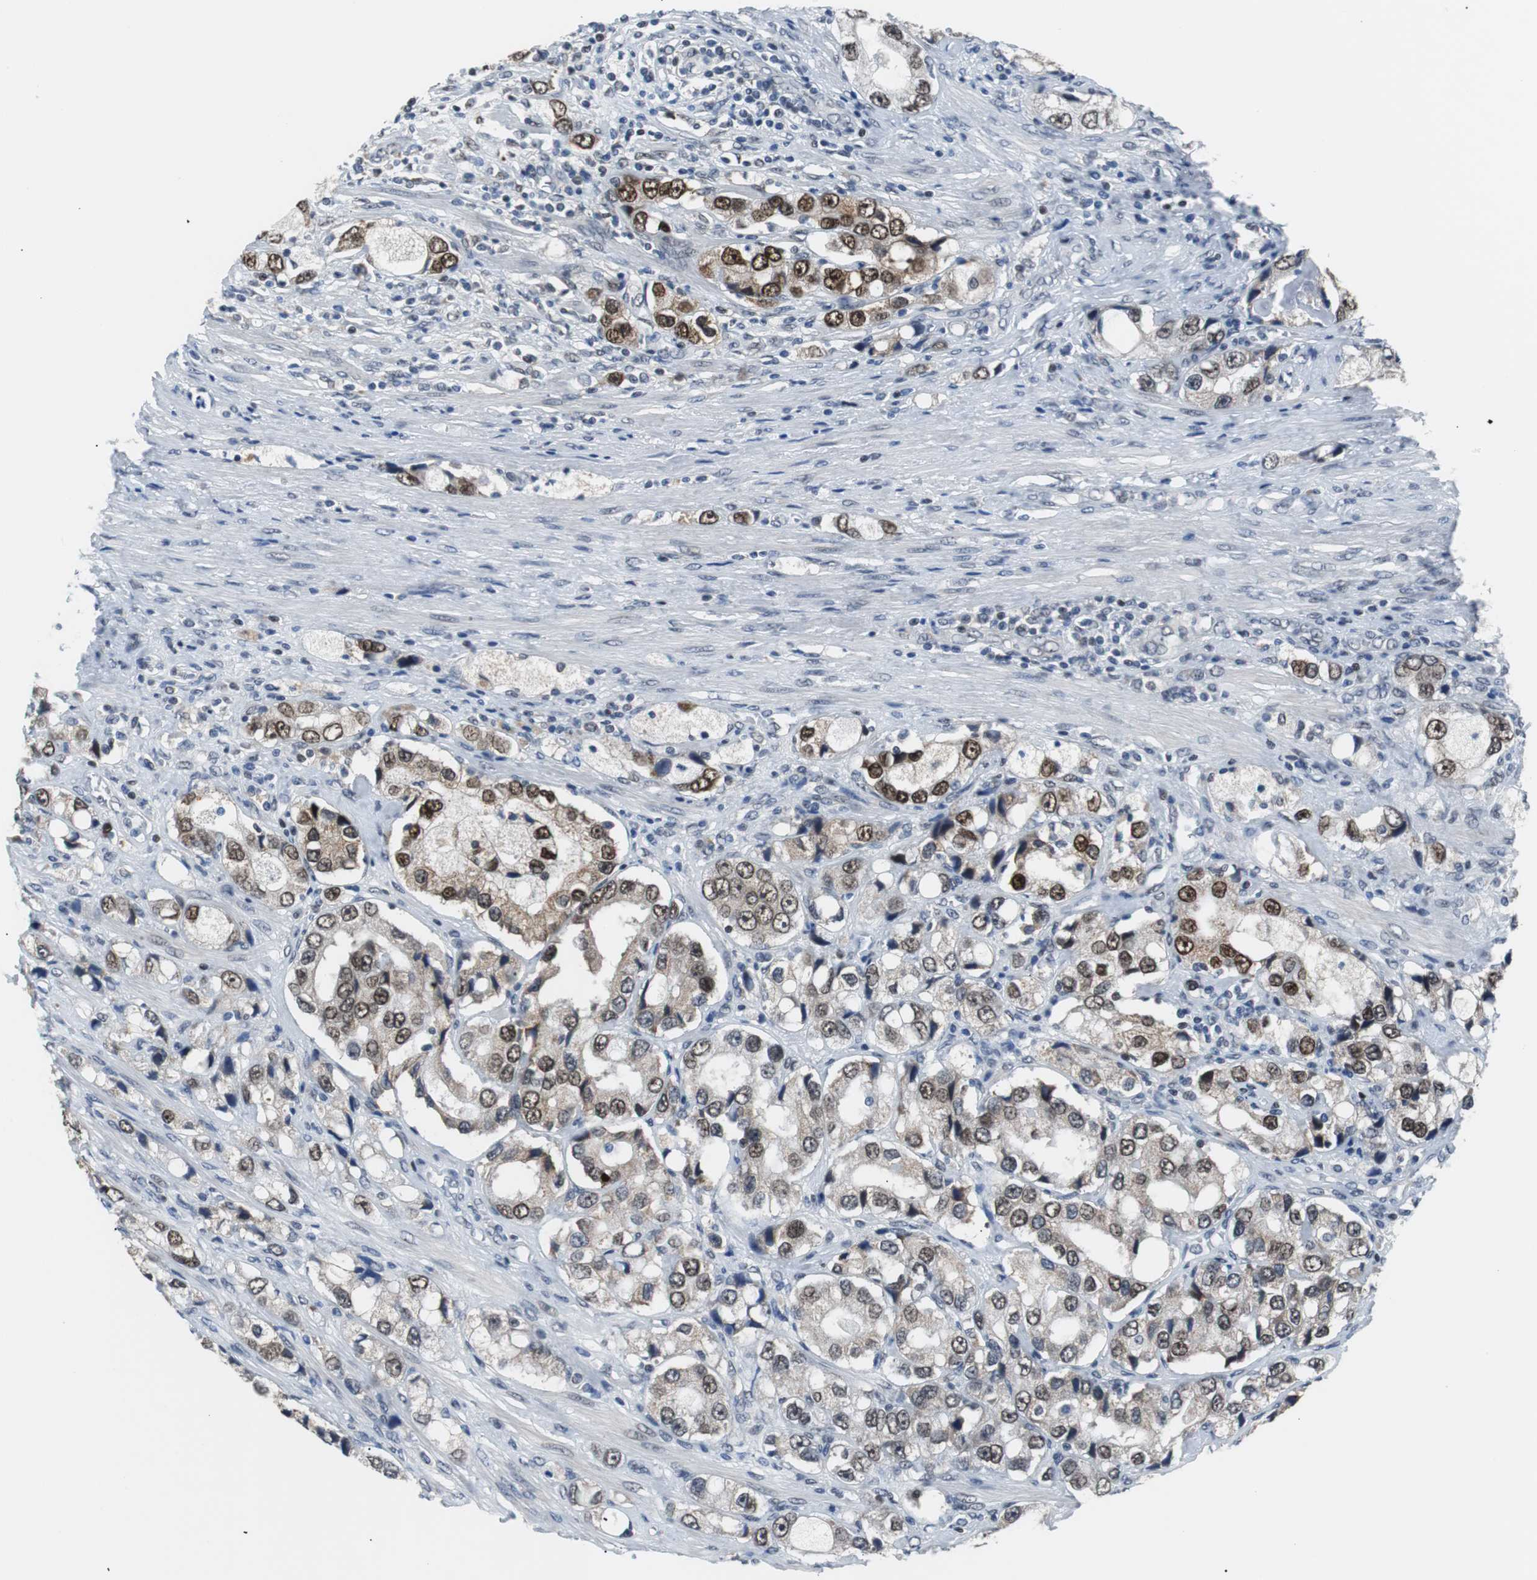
{"staining": {"intensity": "strong", "quantity": "25%-75%", "location": "nuclear"}, "tissue": "prostate cancer", "cell_type": "Tumor cells", "image_type": "cancer", "snomed": [{"axis": "morphology", "description": "Adenocarcinoma, High grade"}, {"axis": "topography", "description": "Prostate"}], "caption": "Protein expression by immunohistochemistry demonstrates strong nuclear staining in about 25%-75% of tumor cells in prostate cancer. (Brightfield microscopy of DAB IHC at high magnification).", "gene": "USP28", "patient": {"sex": "male", "age": 63}}